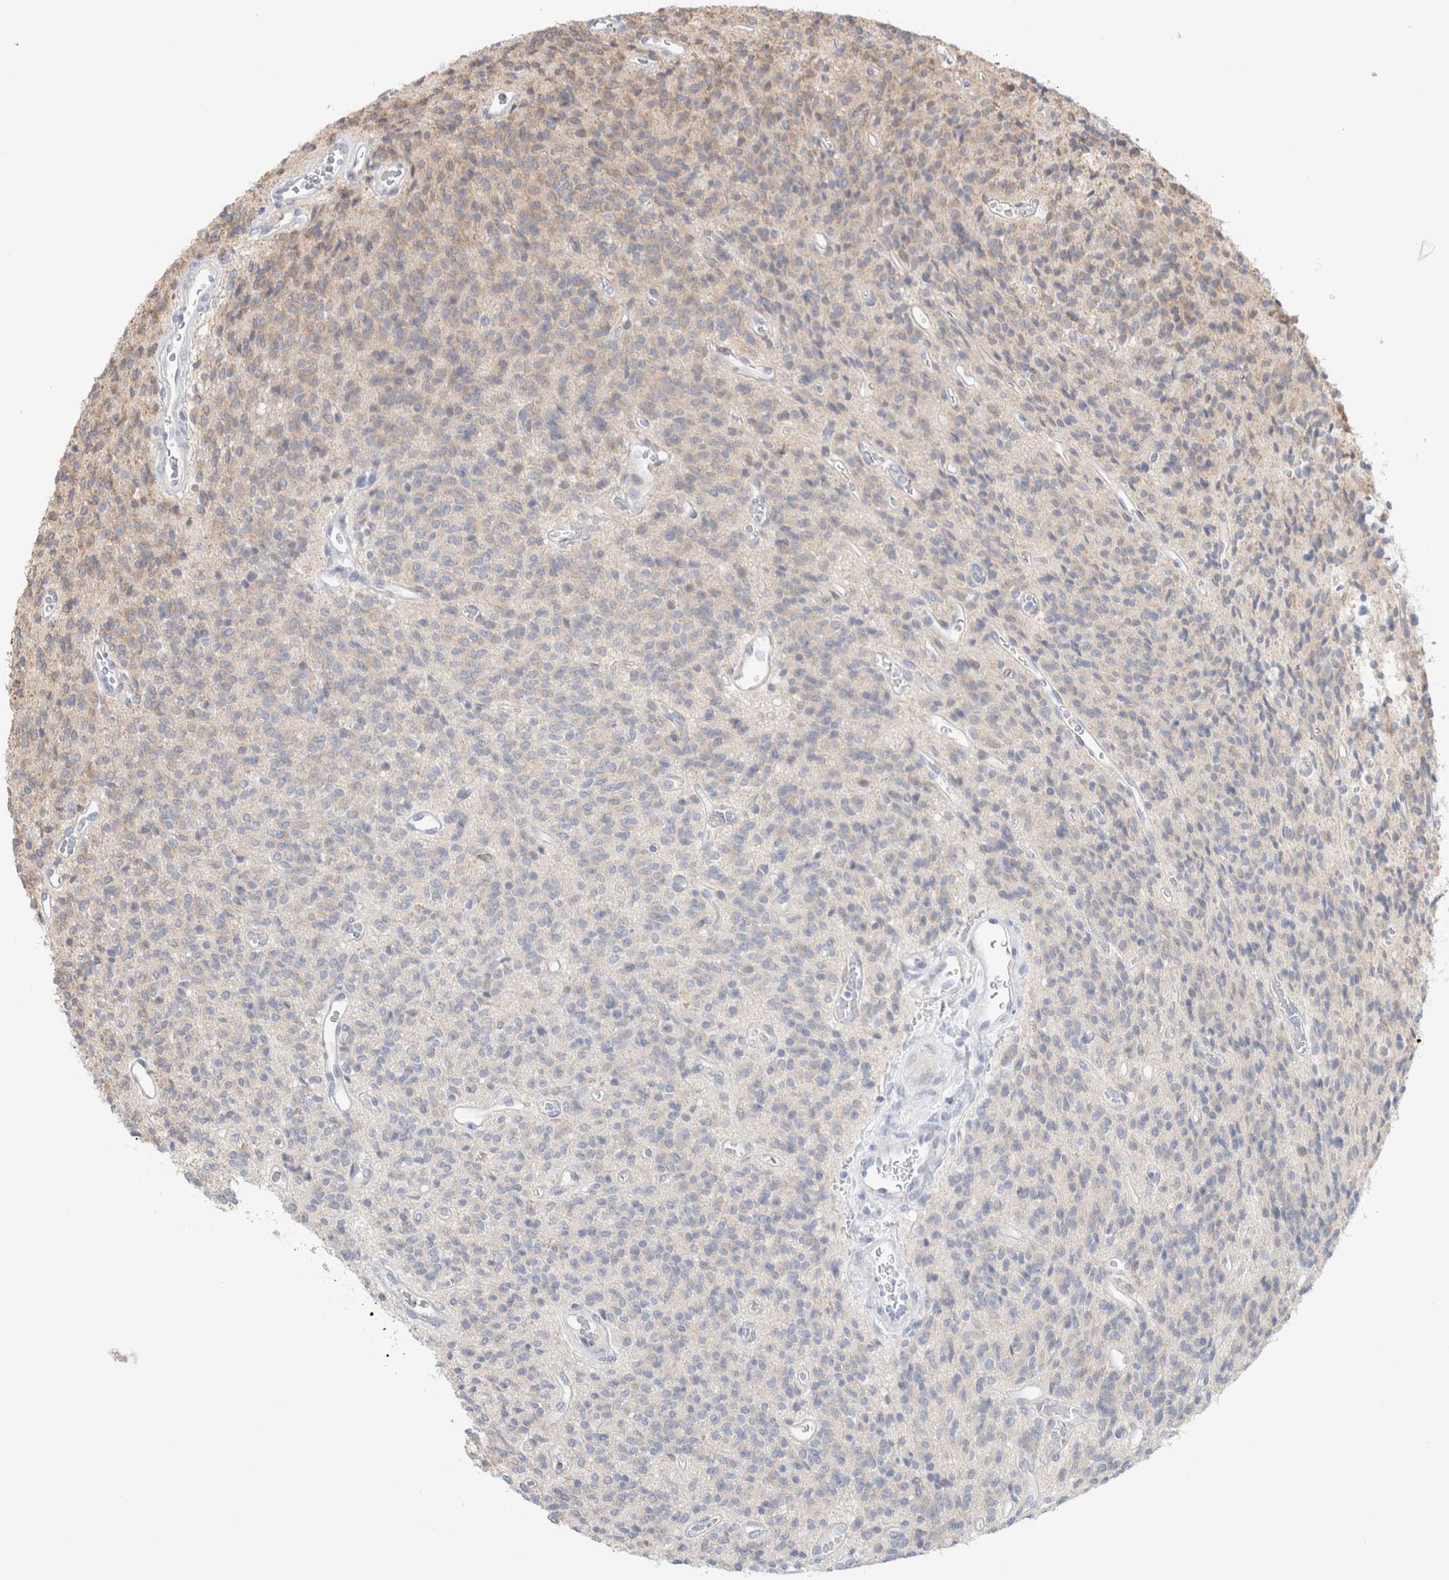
{"staining": {"intensity": "weak", "quantity": "<25%", "location": "cytoplasmic/membranous"}, "tissue": "glioma", "cell_type": "Tumor cells", "image_type": "cancer", "snomed": [{"axis": "morphology", "description": "Glioma, malignant, High grade"}, {"axis": "topography", "description": "Brain"}], "caption": "DAB immunohistochemical staining of human glioma shows no significant staining in tumor cells.", "gene": "SYDE2", "patient": {"sex": "male", "age": 34}}